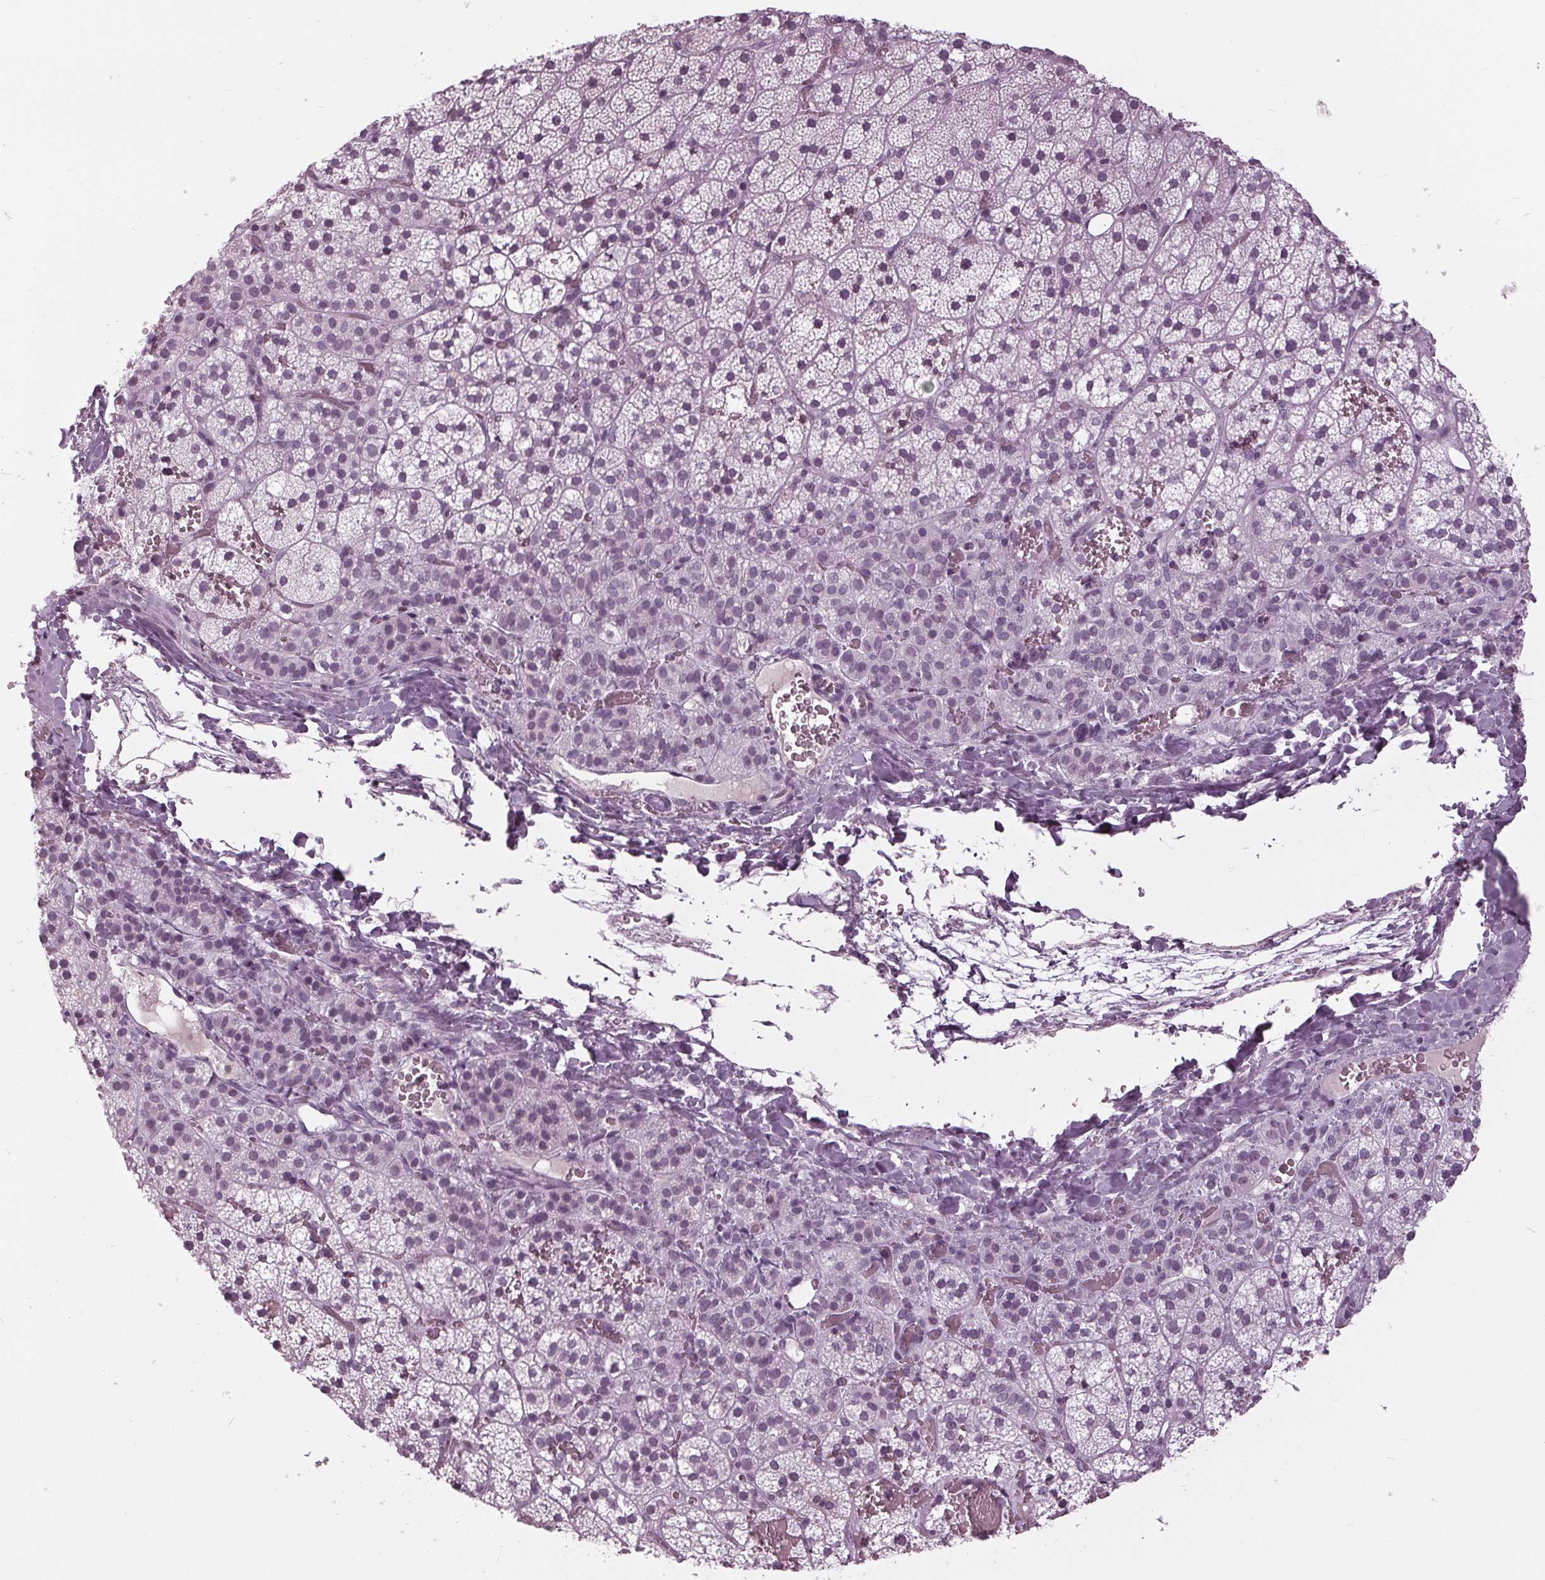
{"staining": {"intensity": "negative", "quantity": "none", "location": "none"}, "tissue": "adrenal gland", "cell_type": "Glandular cells", "image_type": "normal", "snomed": [{"axis": "morphology", "description": "Normal tissue, NOS"}, {"axis": "topography", "description": "Adrenal gland"}], "caption": "DAB (3,3'-diaminobenzidine) immunohistochemical staining of normal adrenal gland exhibits no significant positivity in glandular cells.", "gene": "SLC9A4", "patient": {"sex": "male", "age": 53}}